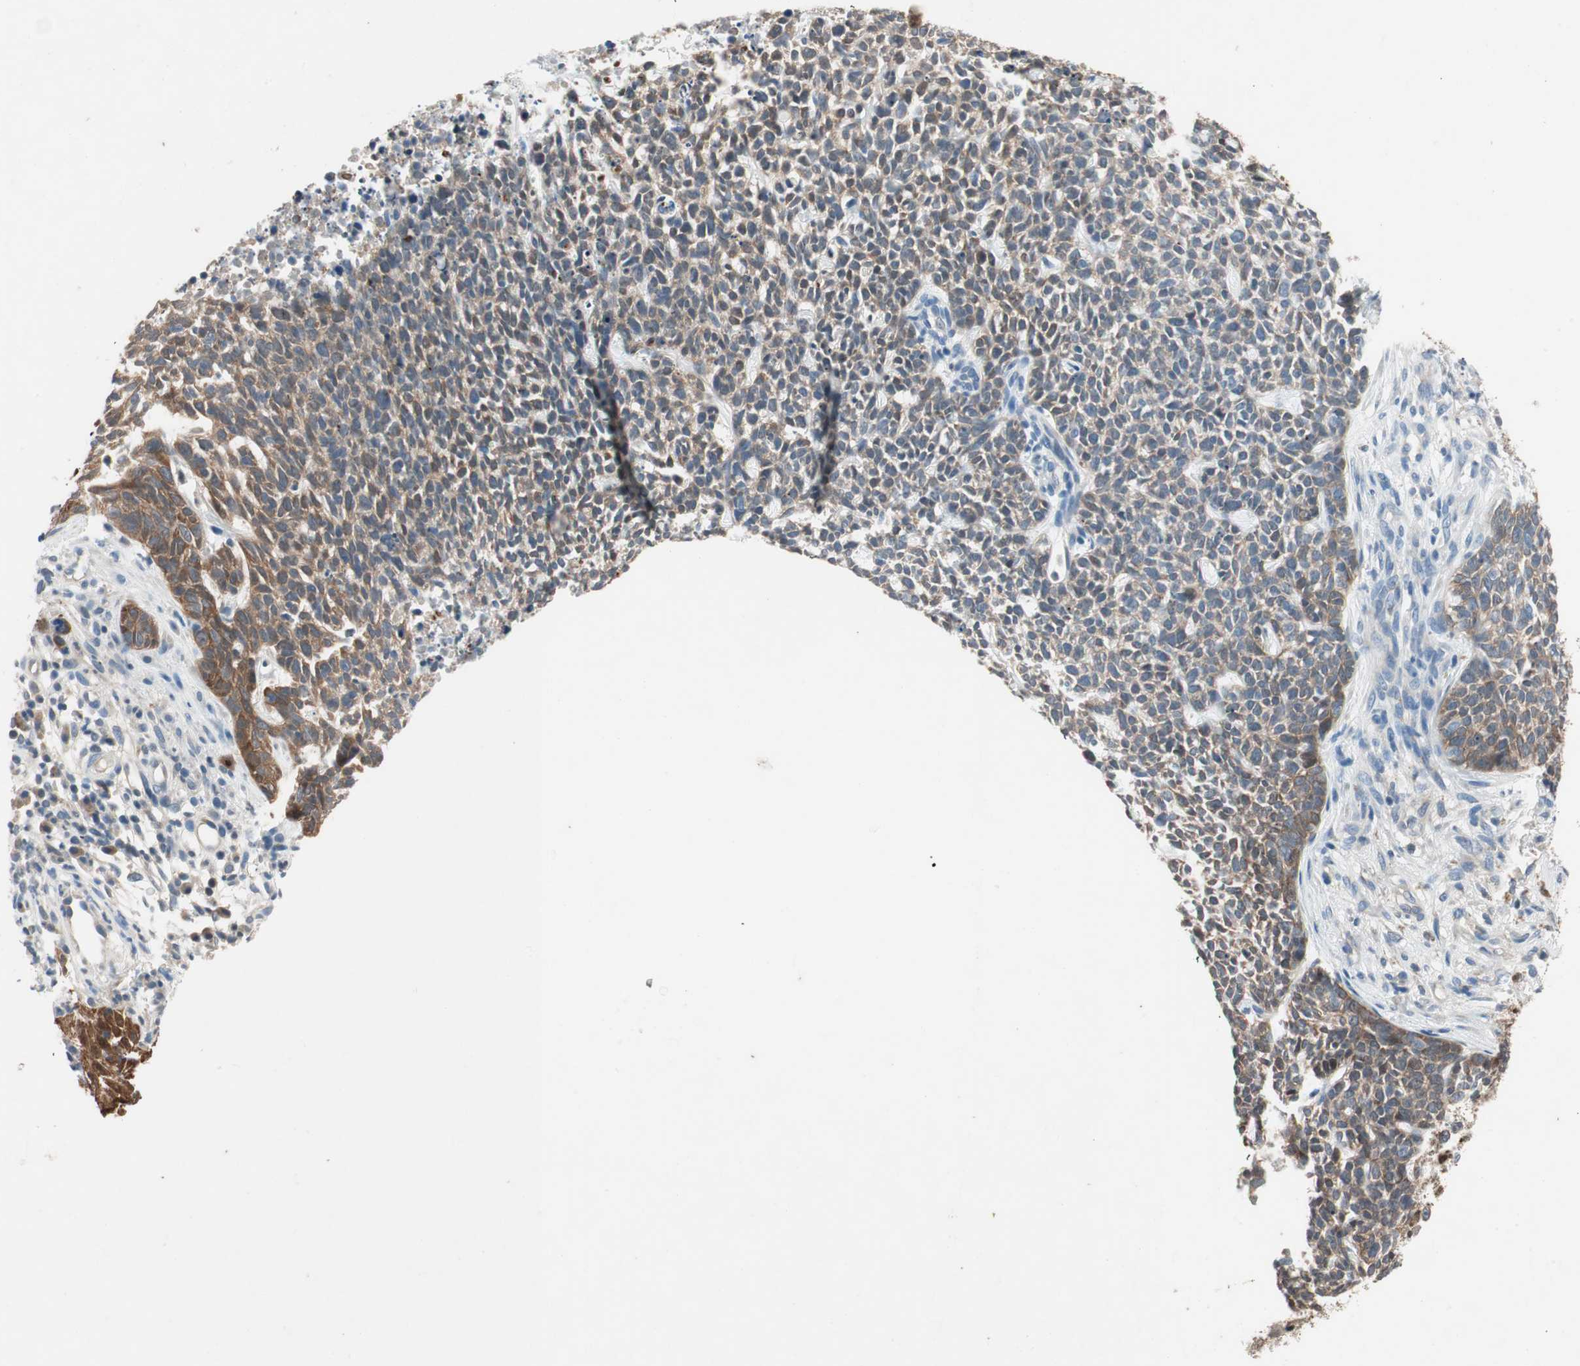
{"staining": {"intensity": "weak", "quantity": "<25%", "location": "cytoplasmic/membranous"}, "tissue": "skin cancer", "cell_type": "Tumor cells", "image_type": "cancer", "snomed": [{"axis": "morphology", "description": "Basal cell carcinoma"}, {"axis": "topography", "description": "Skin"}], "caption": "Tumor cells show no significant expression in skin basal cell carcinoma.", "gene": "SERPINB5", "patient": {"sex": "female", "age": 84}}